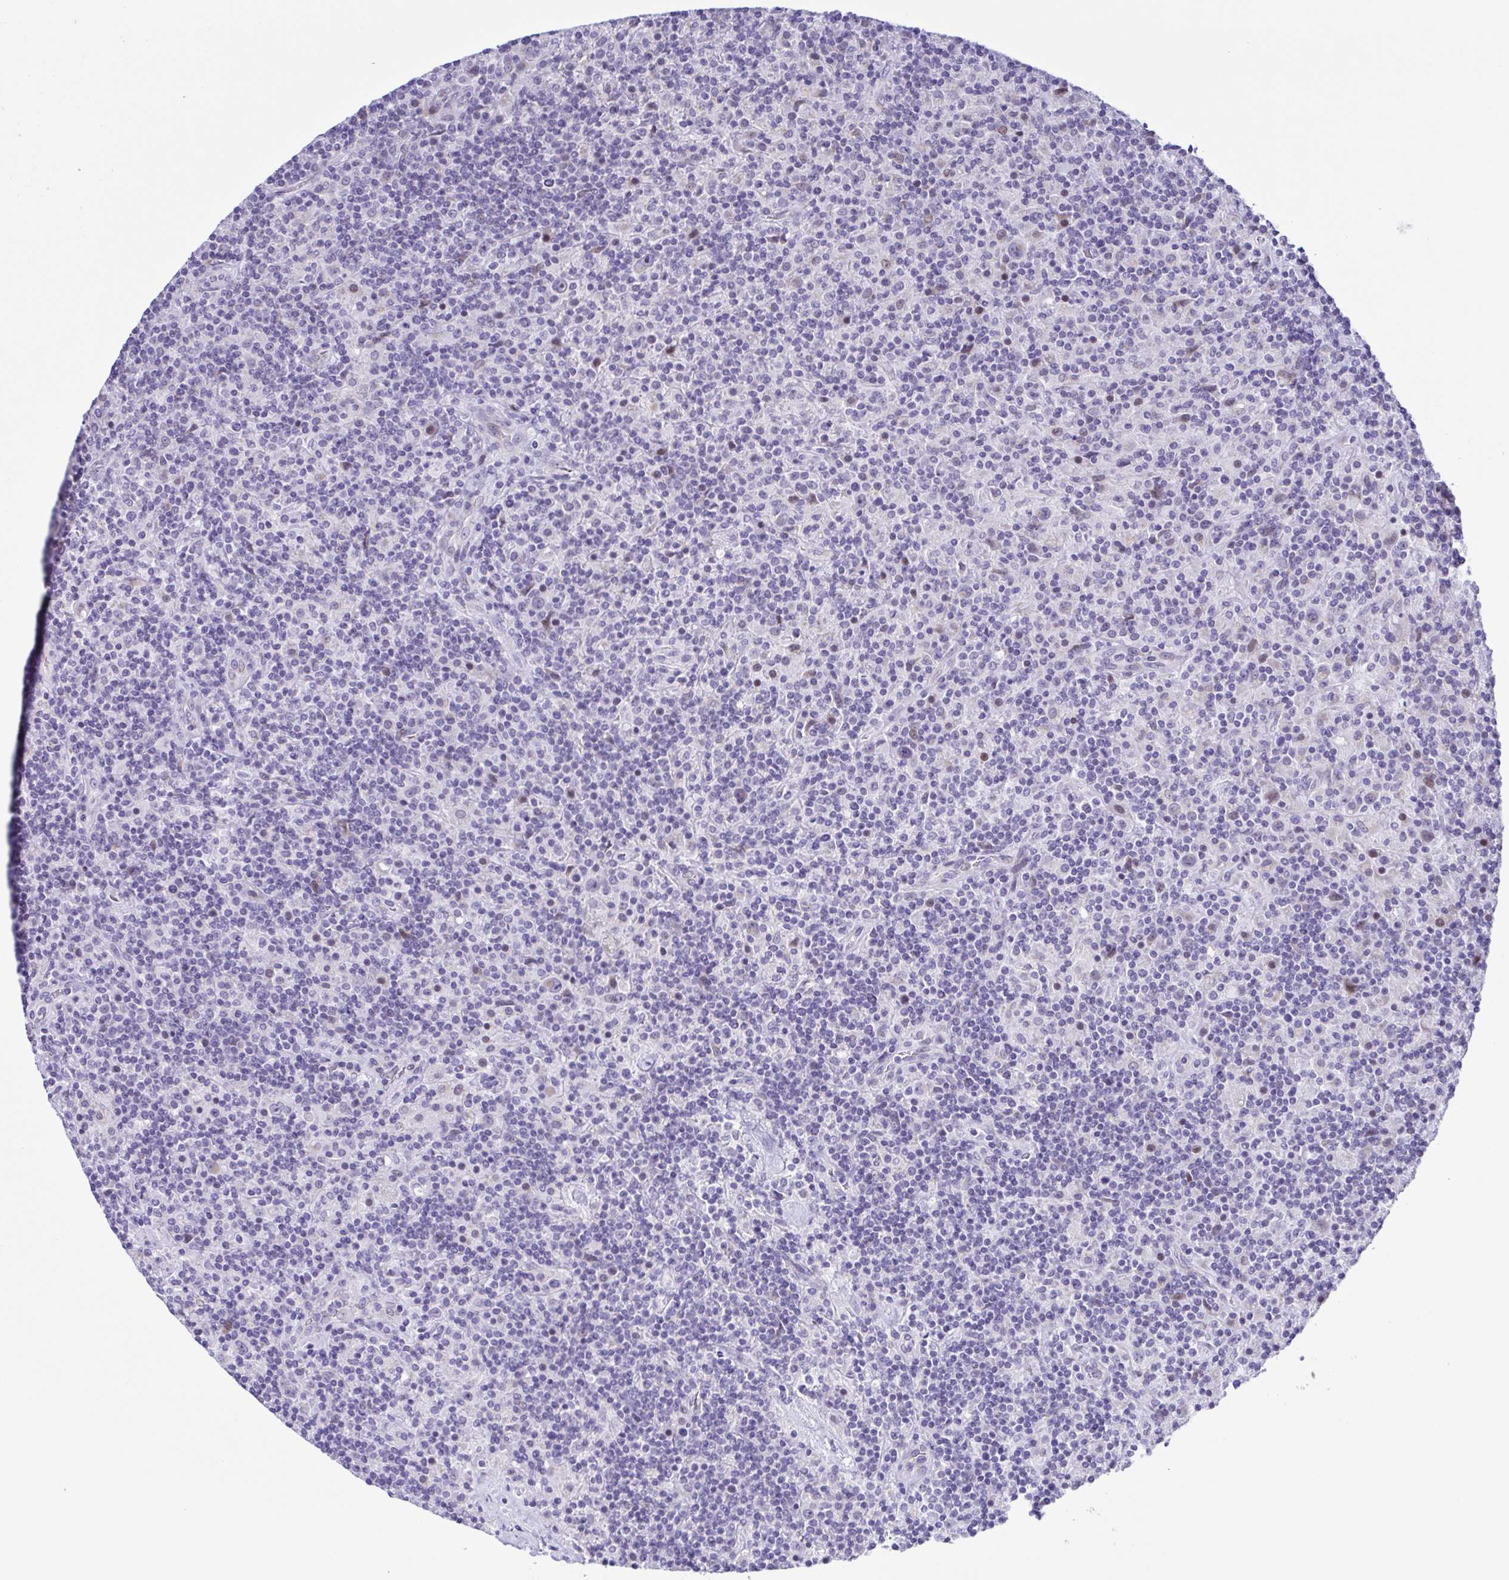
{"staining": {"intensity": "negative", "quantity": "none", "location": "none"}, "tissue": "lymphoma", "cell_type": "Tumor cells", "image_type": "cancer", "snomed": [{"axis": "morphology", "description": "Hodgkin's disease, NOS"}, {"axis": "topography", "description": "Lymph node"}], "caption": "This photomicrograph is of Hodgkin's disease stained with immunohistochemistry (IHC) to label a protein in brown with the nuclei are counter-stained blue. There is no expression in tumor cells.", "gene": "TGM3", "patient": {"sex": "male", "age": 70}}